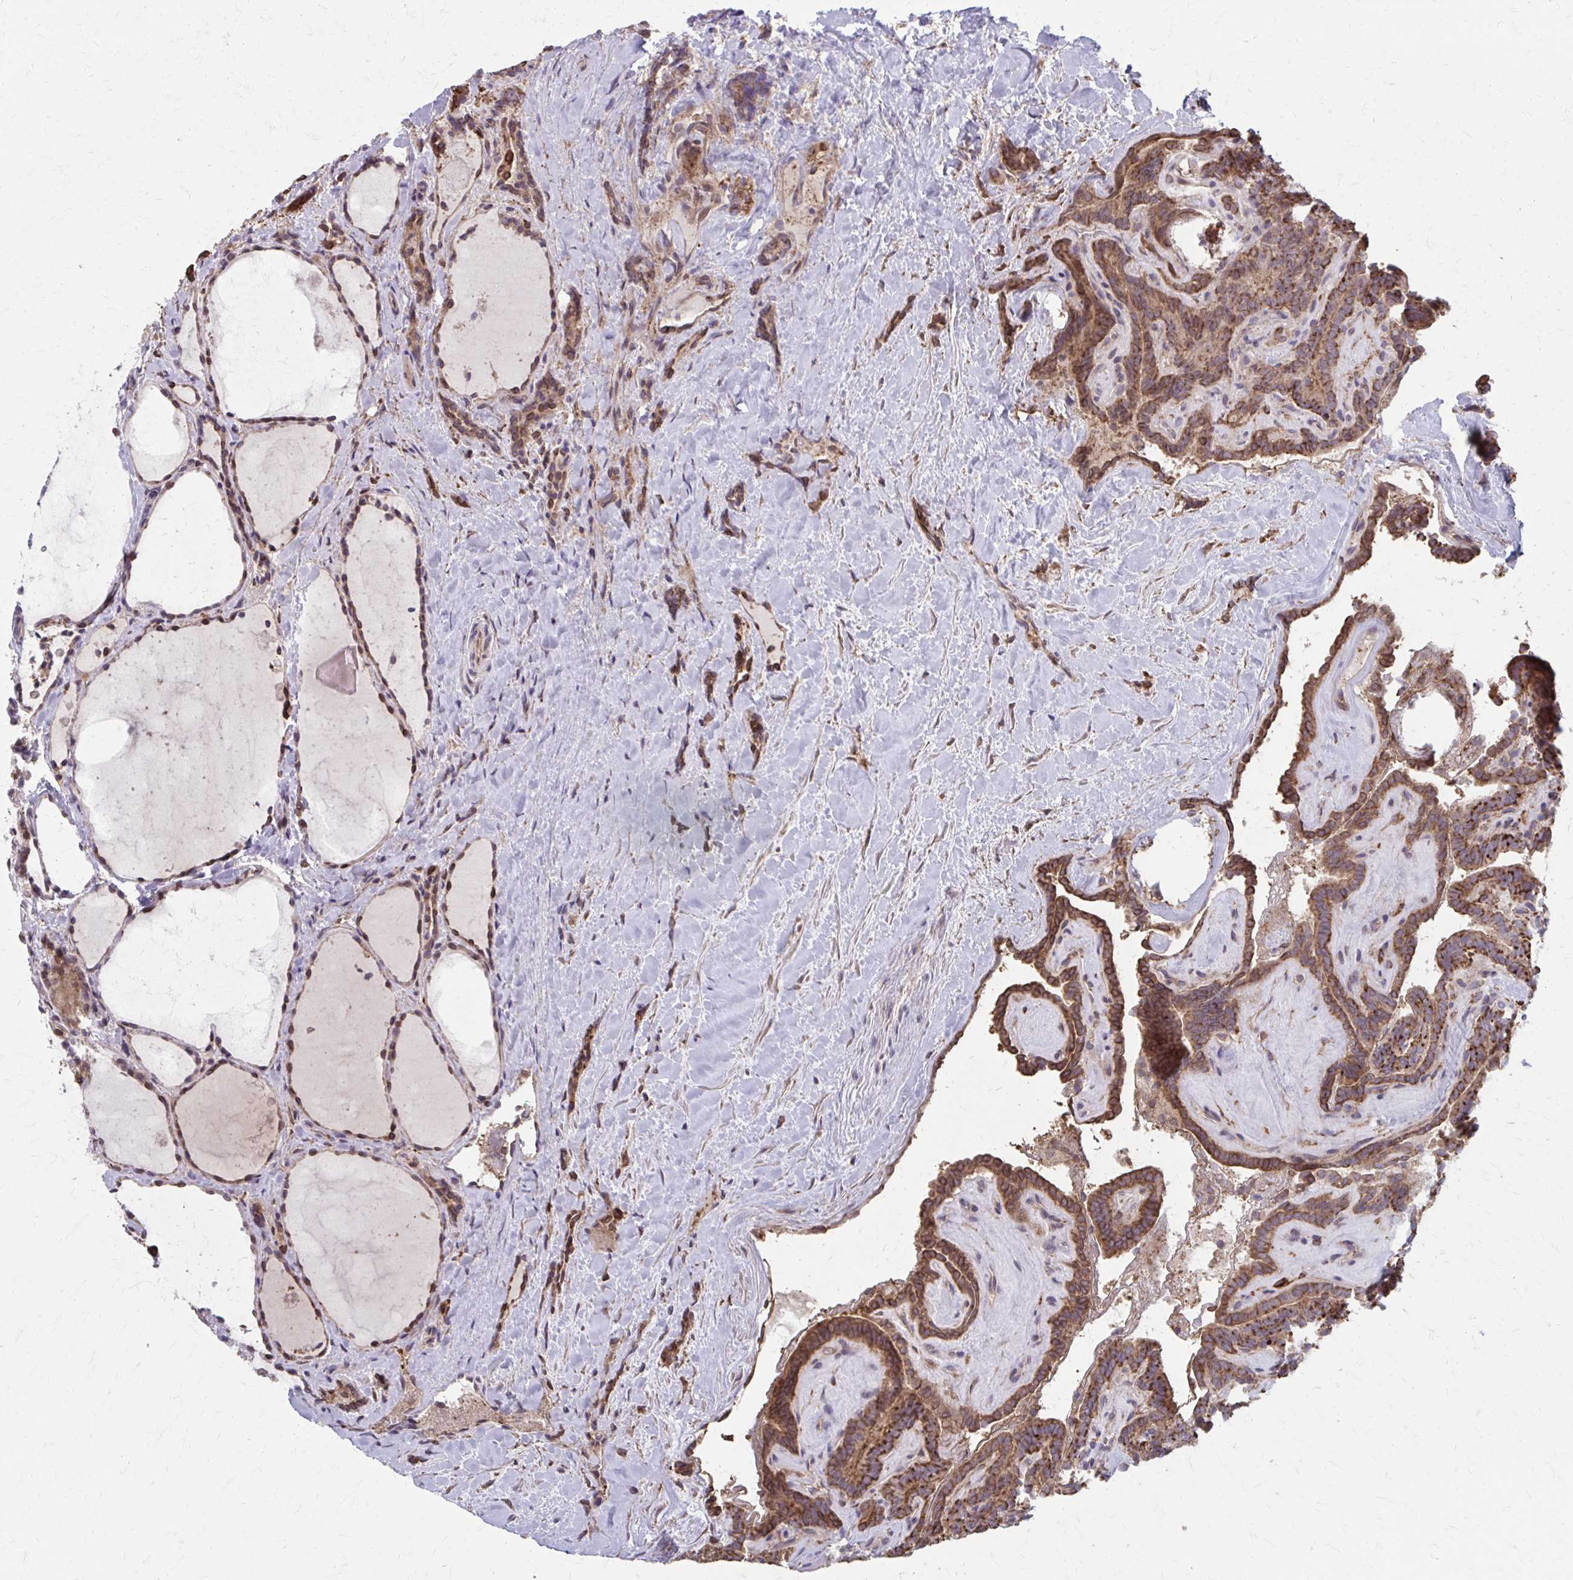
{"staining": {"intensity": "moderate", "quantity": ">75%", "location": "cytoplasmic/membranous"}, "tissue": "thyroid cancer", "cell_type": "Tumor cells", "image_type": "cancer", "snomed": [{"axis": "morphology", "description": "Papillary adenocarcinoma, NOS"}, {"axis": "topography", "description": "Thyroid gland"}], "caption": "Moderate cytoplasmic/membranous positivity for a protein is present in about >75% of tumor cells of thyroid cancer (papillary adenocarcinoma) using IHC.", "gene": "MMP14", "patient": {"sex": "female", "age": 21}}